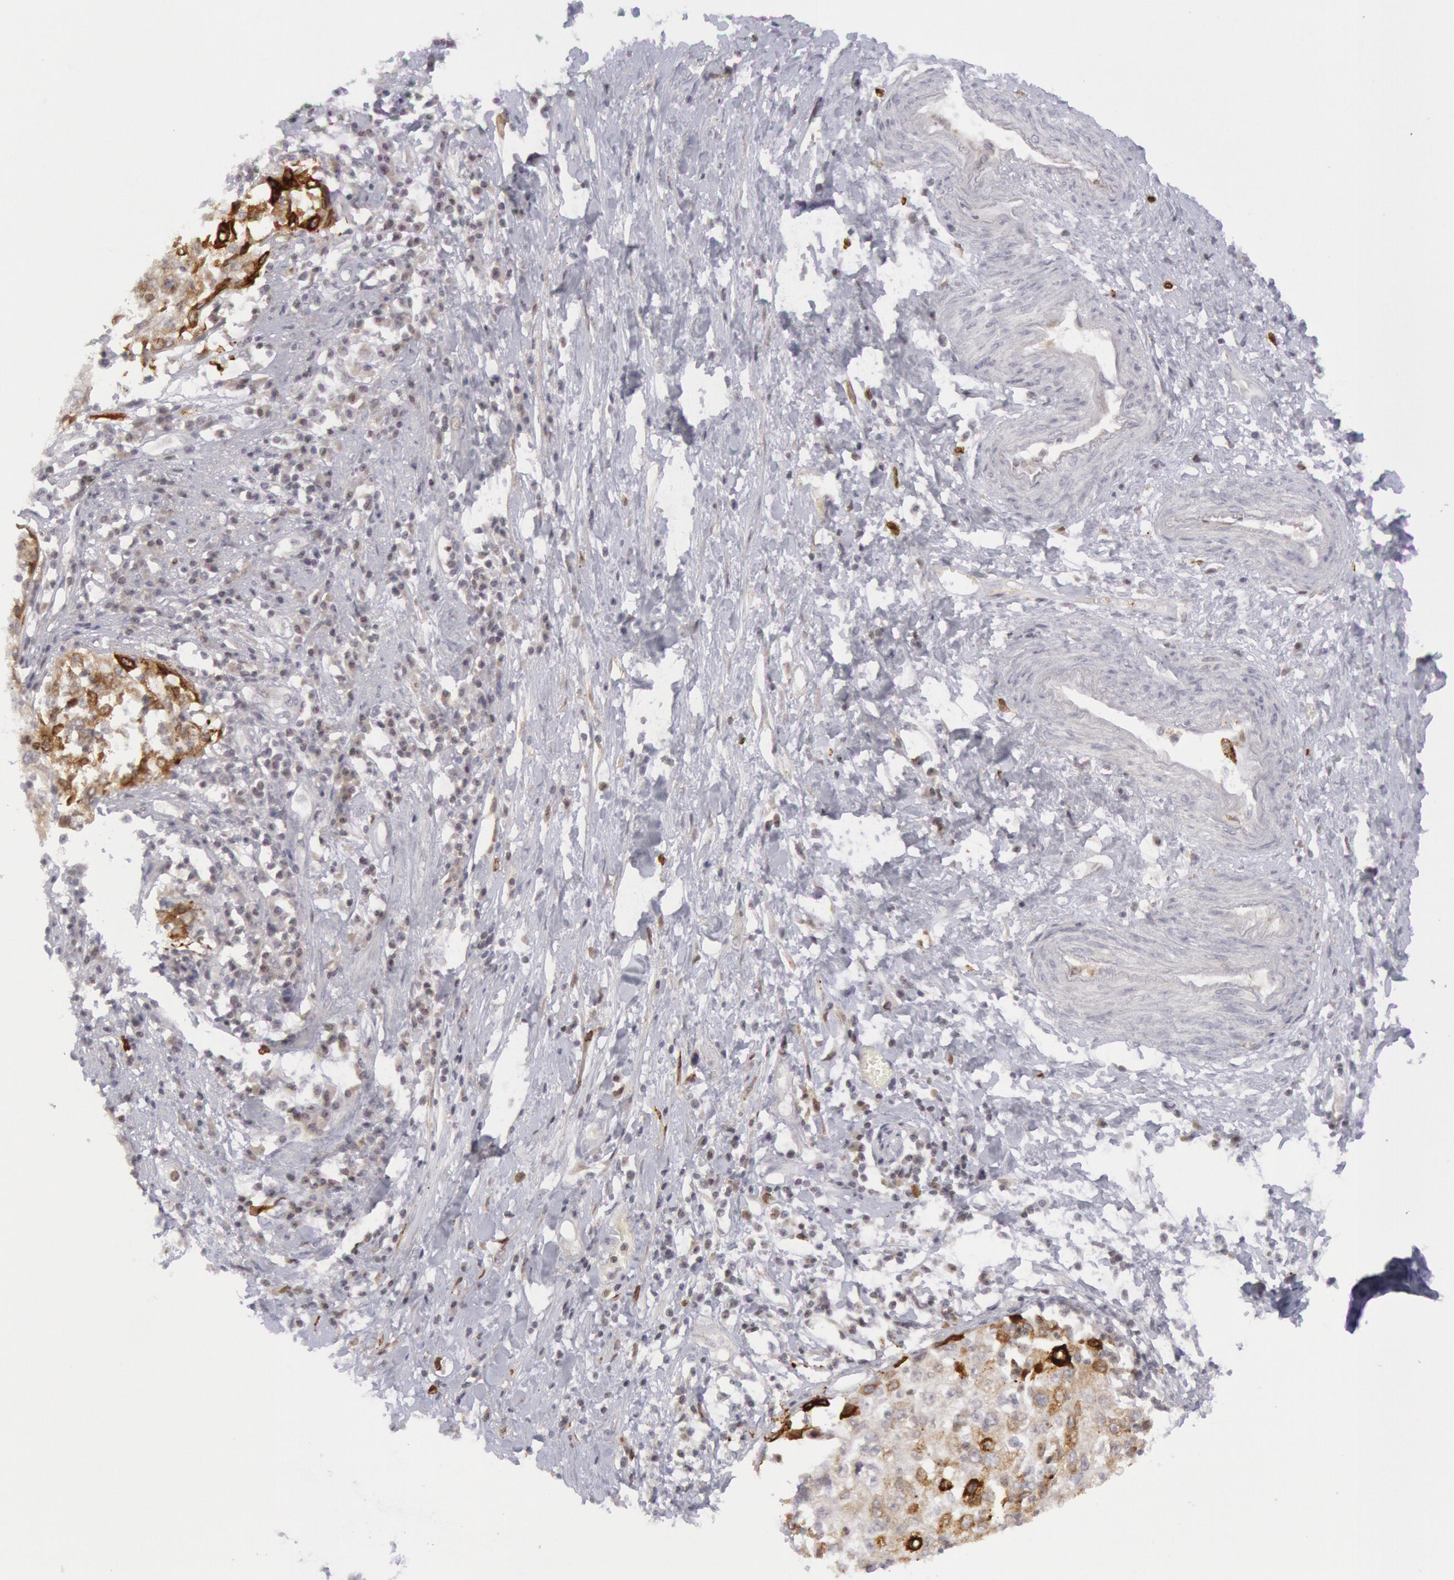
{"staining": {"intensity": "moderate", "quantity": "25%-75%", "location": "cytoplasmic/membranous"}, "tissue": "cervical cancer", "cell_type": "Tumor cells", "image_type": "cancer", "snomed": [{"axis": "morphology", "description": "Squamous cell carcinoma, NOS"}, {"axis": "topography", "description": "Cervix"}], "caption": "Brown immunohistochemical staining in human cervical cancer (squamous cell carcinoma) shows moderate cytoplasmic/membranous expression in approximately 25%-75% of tumor cells. The staining was performed using DAB (3,3'-diaminobenzidine), with brown indicating positive protein expression. Nuclei are stained blue with hematoxylin.", "gene": "PTGS2", "patient": {"sex": "female", "age": 57}}